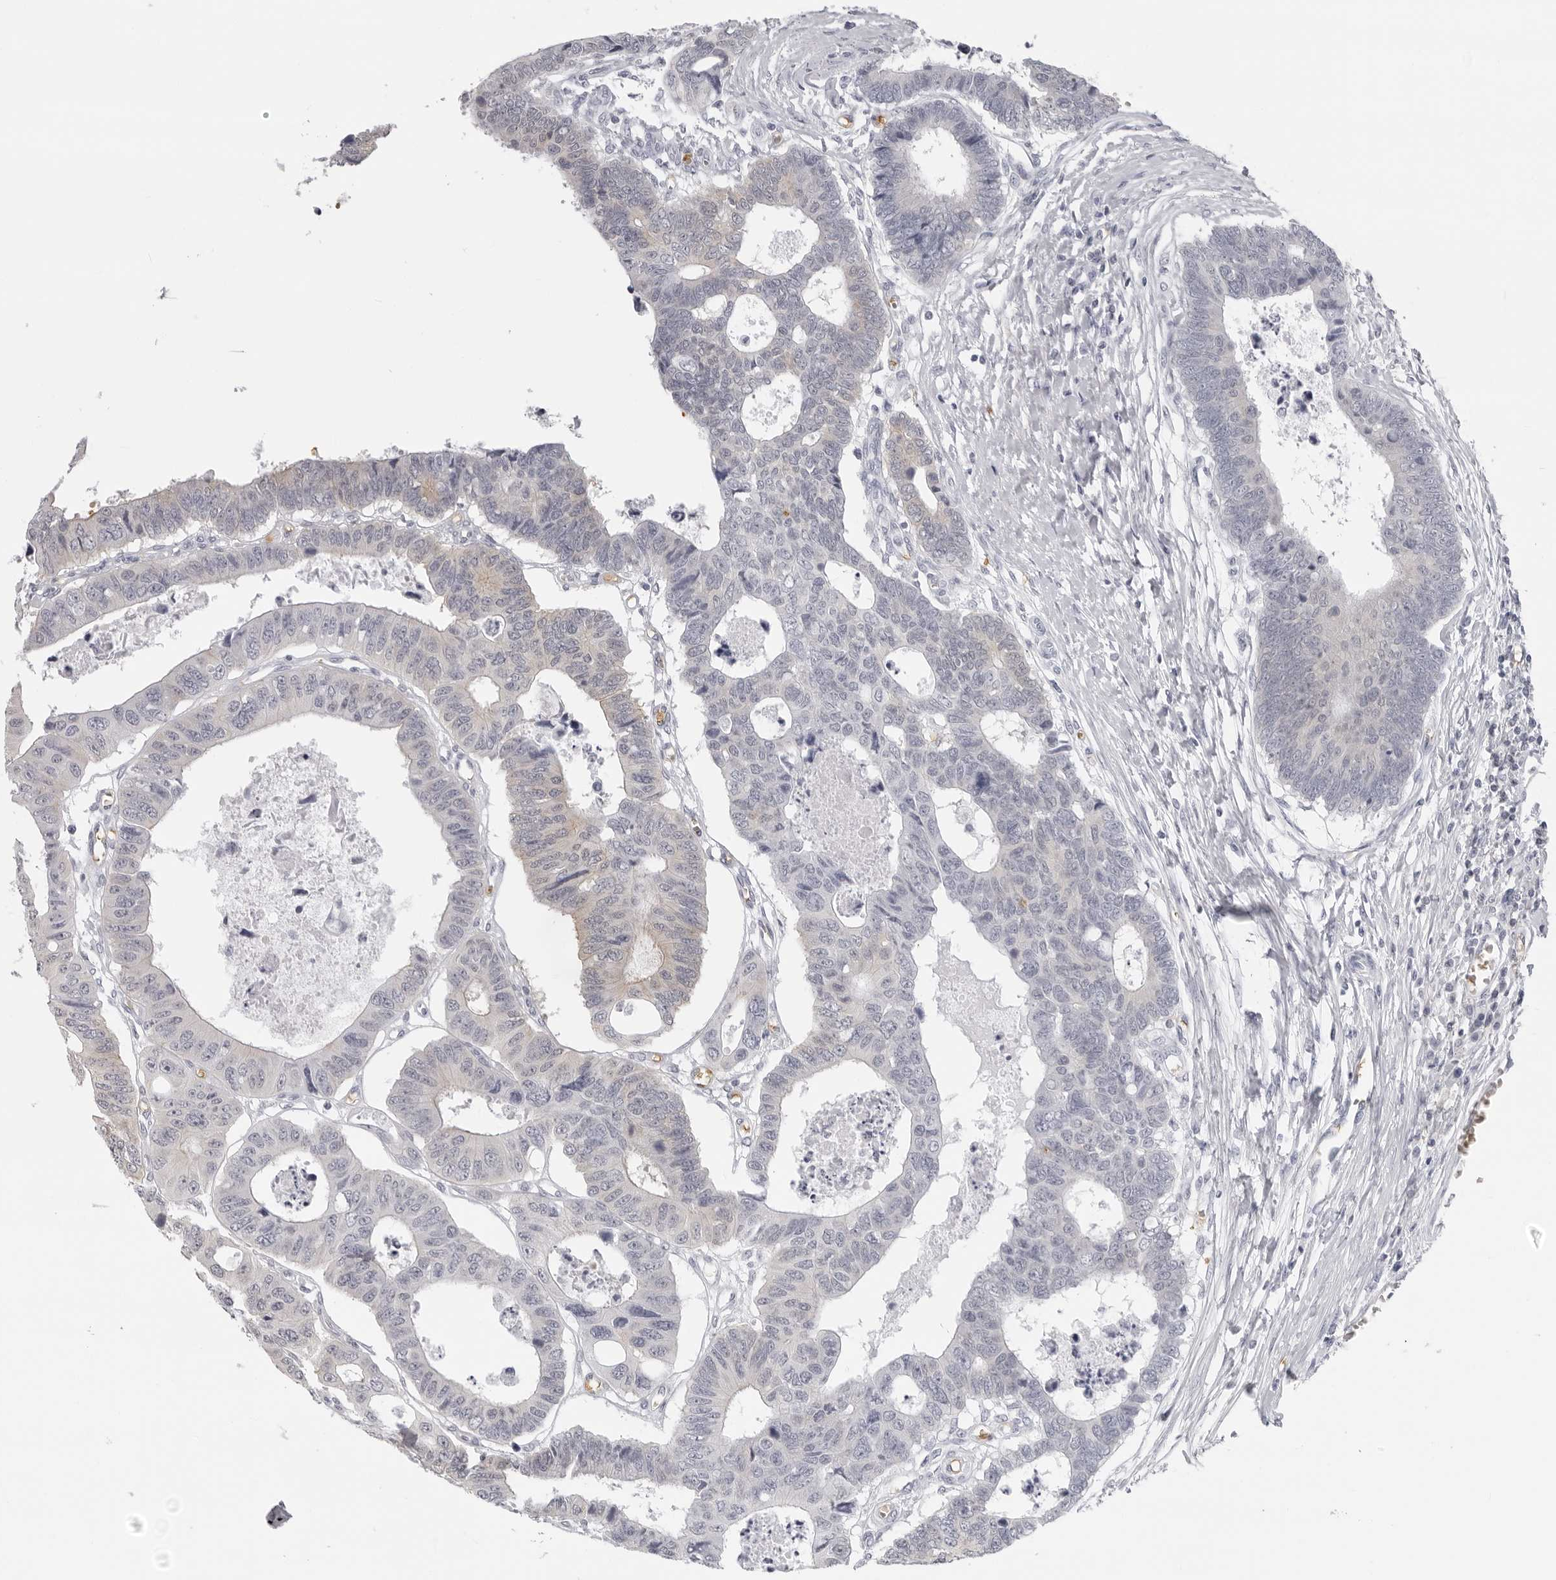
{"staining": {"intensity": "negative", "quantity": "none", "location": "none"}, "tissue": "colorectal cancer", "cell_type": "Tumor cells", "image_type": "cancer", "snomed": [{"axis": "morphology", "description": "Adenocarcinoma, NOS"}, {"axis": "topography", "description": "Rectum"}], "caption": "Photomicrograph shows no protein staining in tumor cells of colorectal cancer (adenocarcinoma) tissue.", "gene": "EPB41", "patient": {"sex": "male", "age": 84}}